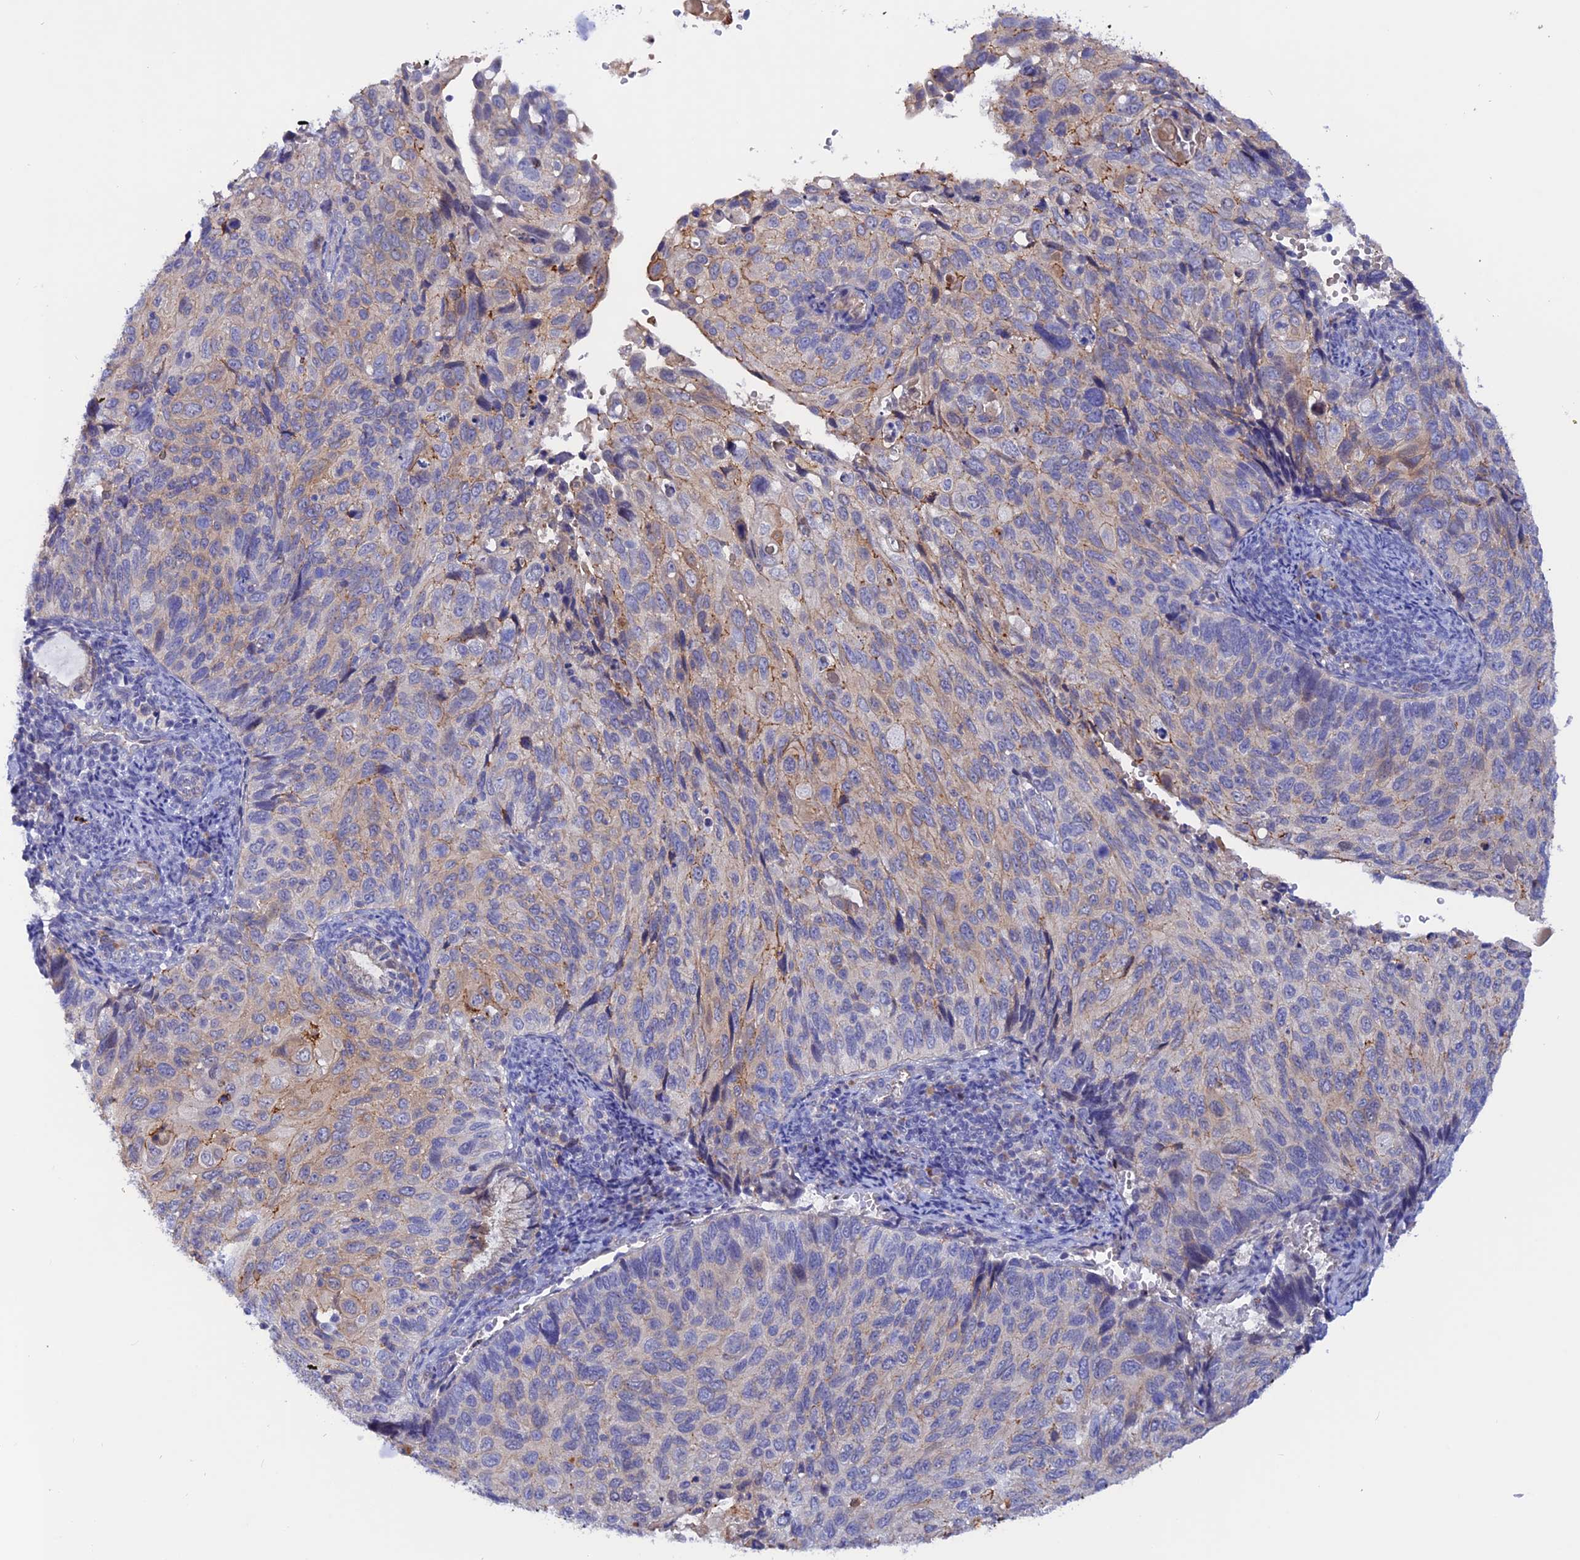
{"staining": {"intensity": "weak", "quantity": "<25%", "location": "cytoplasmic/membranous"}, "tissue": "cervical cancer", "cell_type": "Tumor cells", "image_type": "cancer", "snomed": [{"axis": "morphology", "description": "Squamous cell carcinoma, NOS"}, {"axis": "topography", "description": "Cervix"}], "caption": "Immunohistochemistry image of cervical cancer (squamous cell carcinoma) stained for a protein (brown), which reveals no staining in tumor cells. (DAB (3,3'-diaminobenzidine) IHC visualized using brightfield microscopy, high magnification).", "gene": "GK5", "patient": {"sex": "female", "age": 70}}